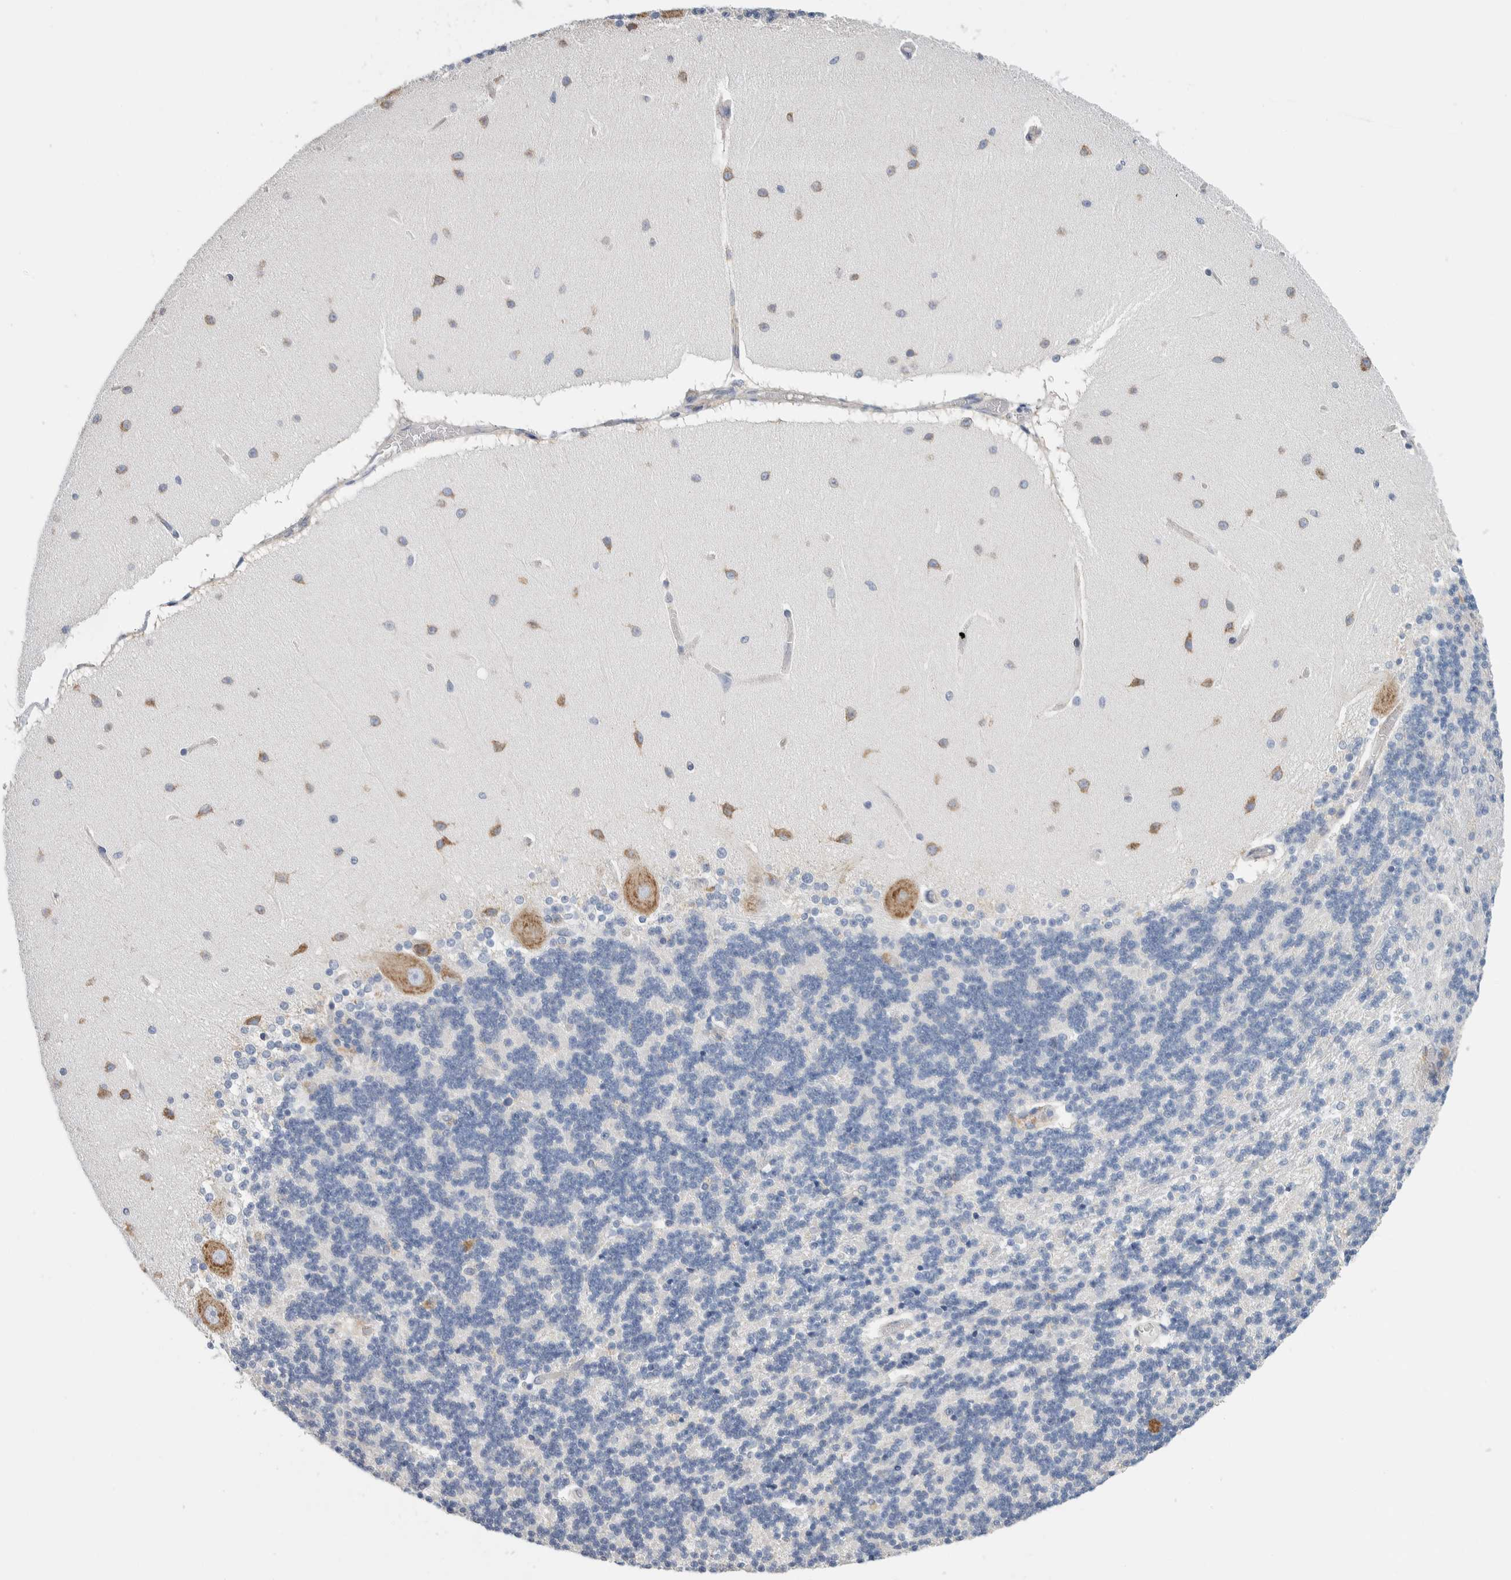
{"staining": {"intensity": "negative", "quantity": "none", "location": "none"}, "tissue": "cerebellum", "cell_type": "Cells in granular layer", "image_type": "normal", "snomed": [{"axis": "morphology", "description": "Normal tissue, NOS"}, {"axis": "topography", "description": "Cerebellum"}], "caption": "Cerebellum was stained to show a protein in brown. There is no significant positivity in cells in granular layer. (DAB immunohistochemistry (IHC), high magnification).", "gene": "RACK1", "patient": {"sex": "female", "age": 54}}